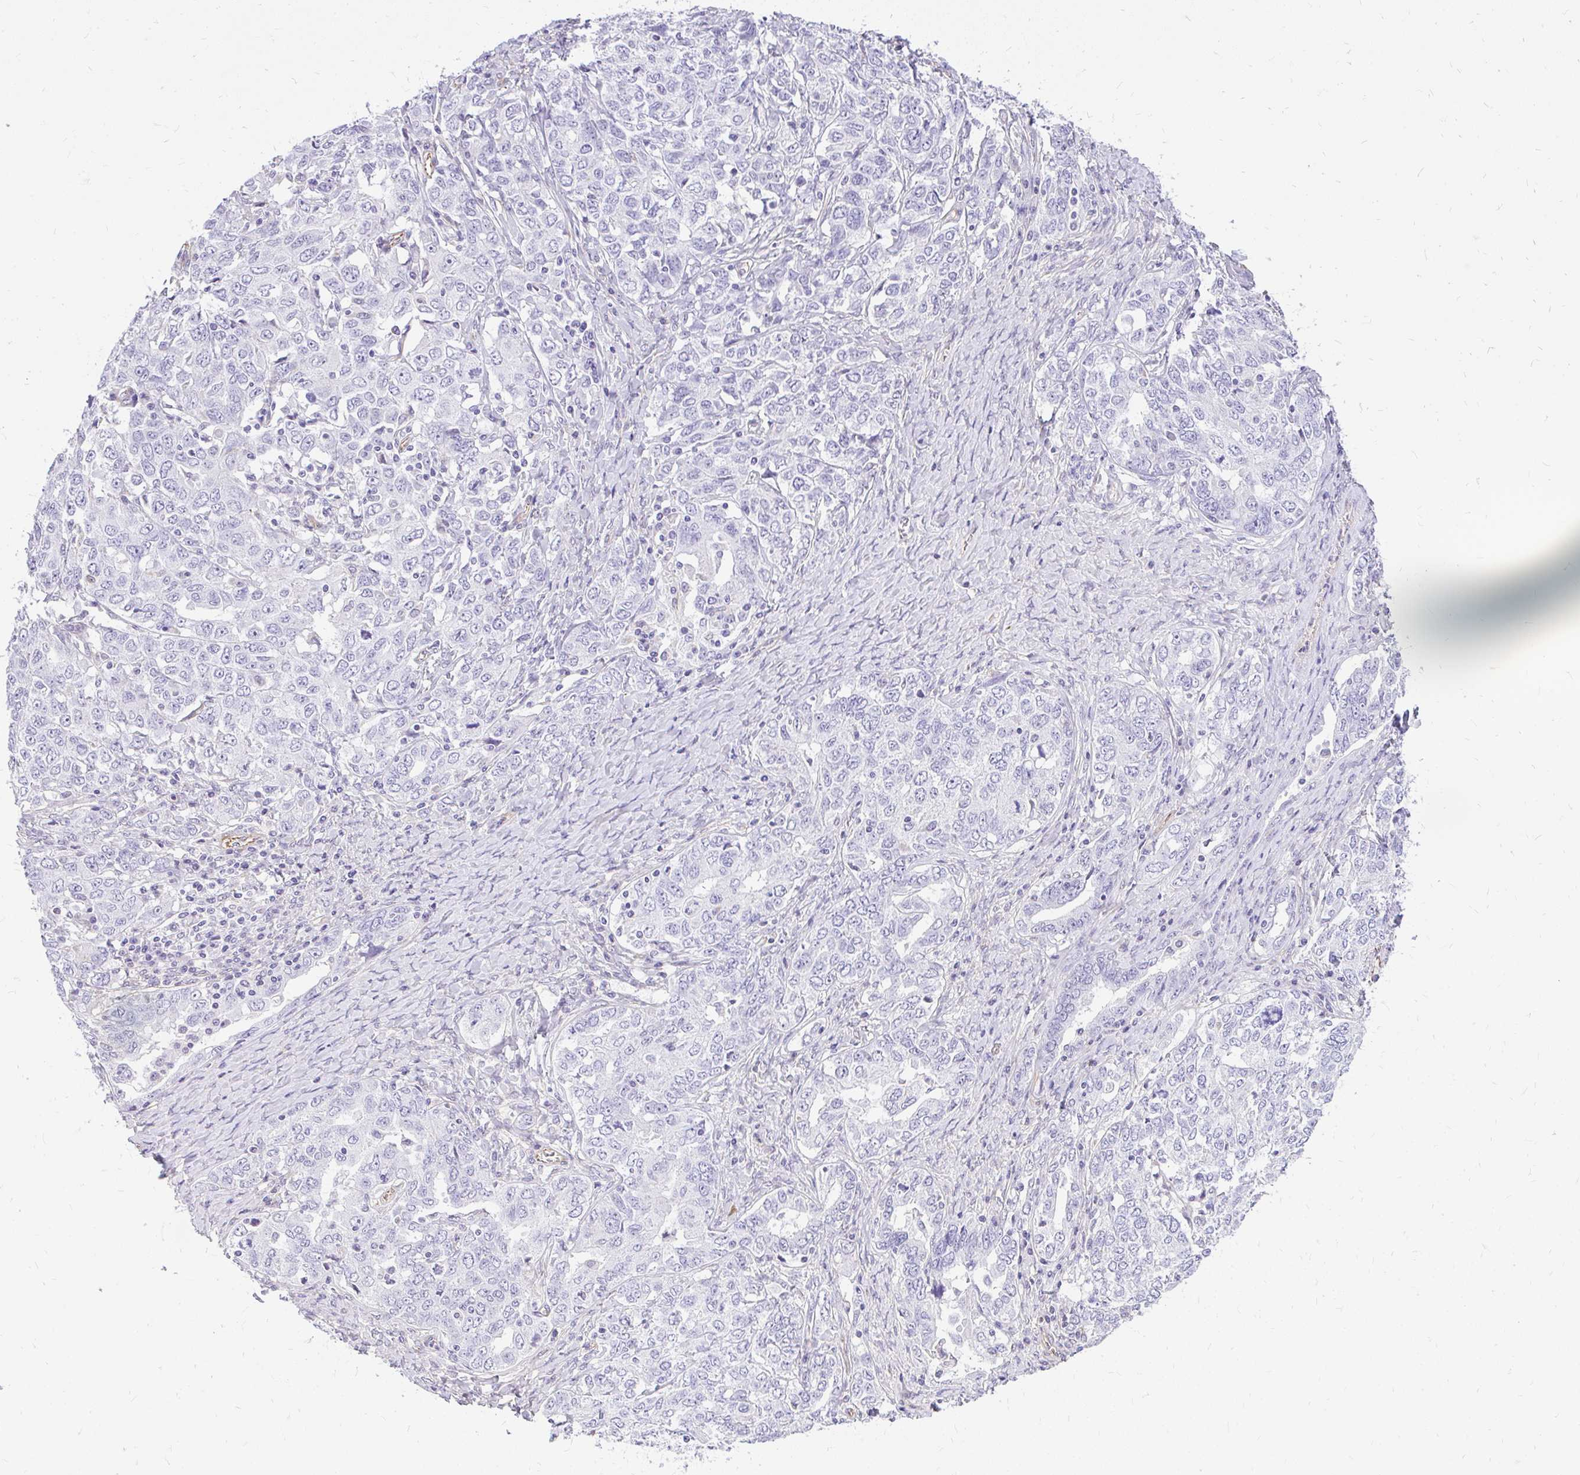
{"staining": {"intensity": "negative", "quantity": "none", "location": "none"}, "tissue": "ovarian cancer", "cell_type": "Tumor cells", "image_type": "cancer", "snomed": [{"axis": "morphology", "description": "Carcinoma, endometroid"}, {"axis": "topography", "description": "Ovary"}], "caption": "A histopathology image of ovarian cancer (endometroid carcinoma) stained for a protein reveals no brown staining in tumor cells.", "gene": "FAM83C", "patient": {"sex": "female", "age": 62}}